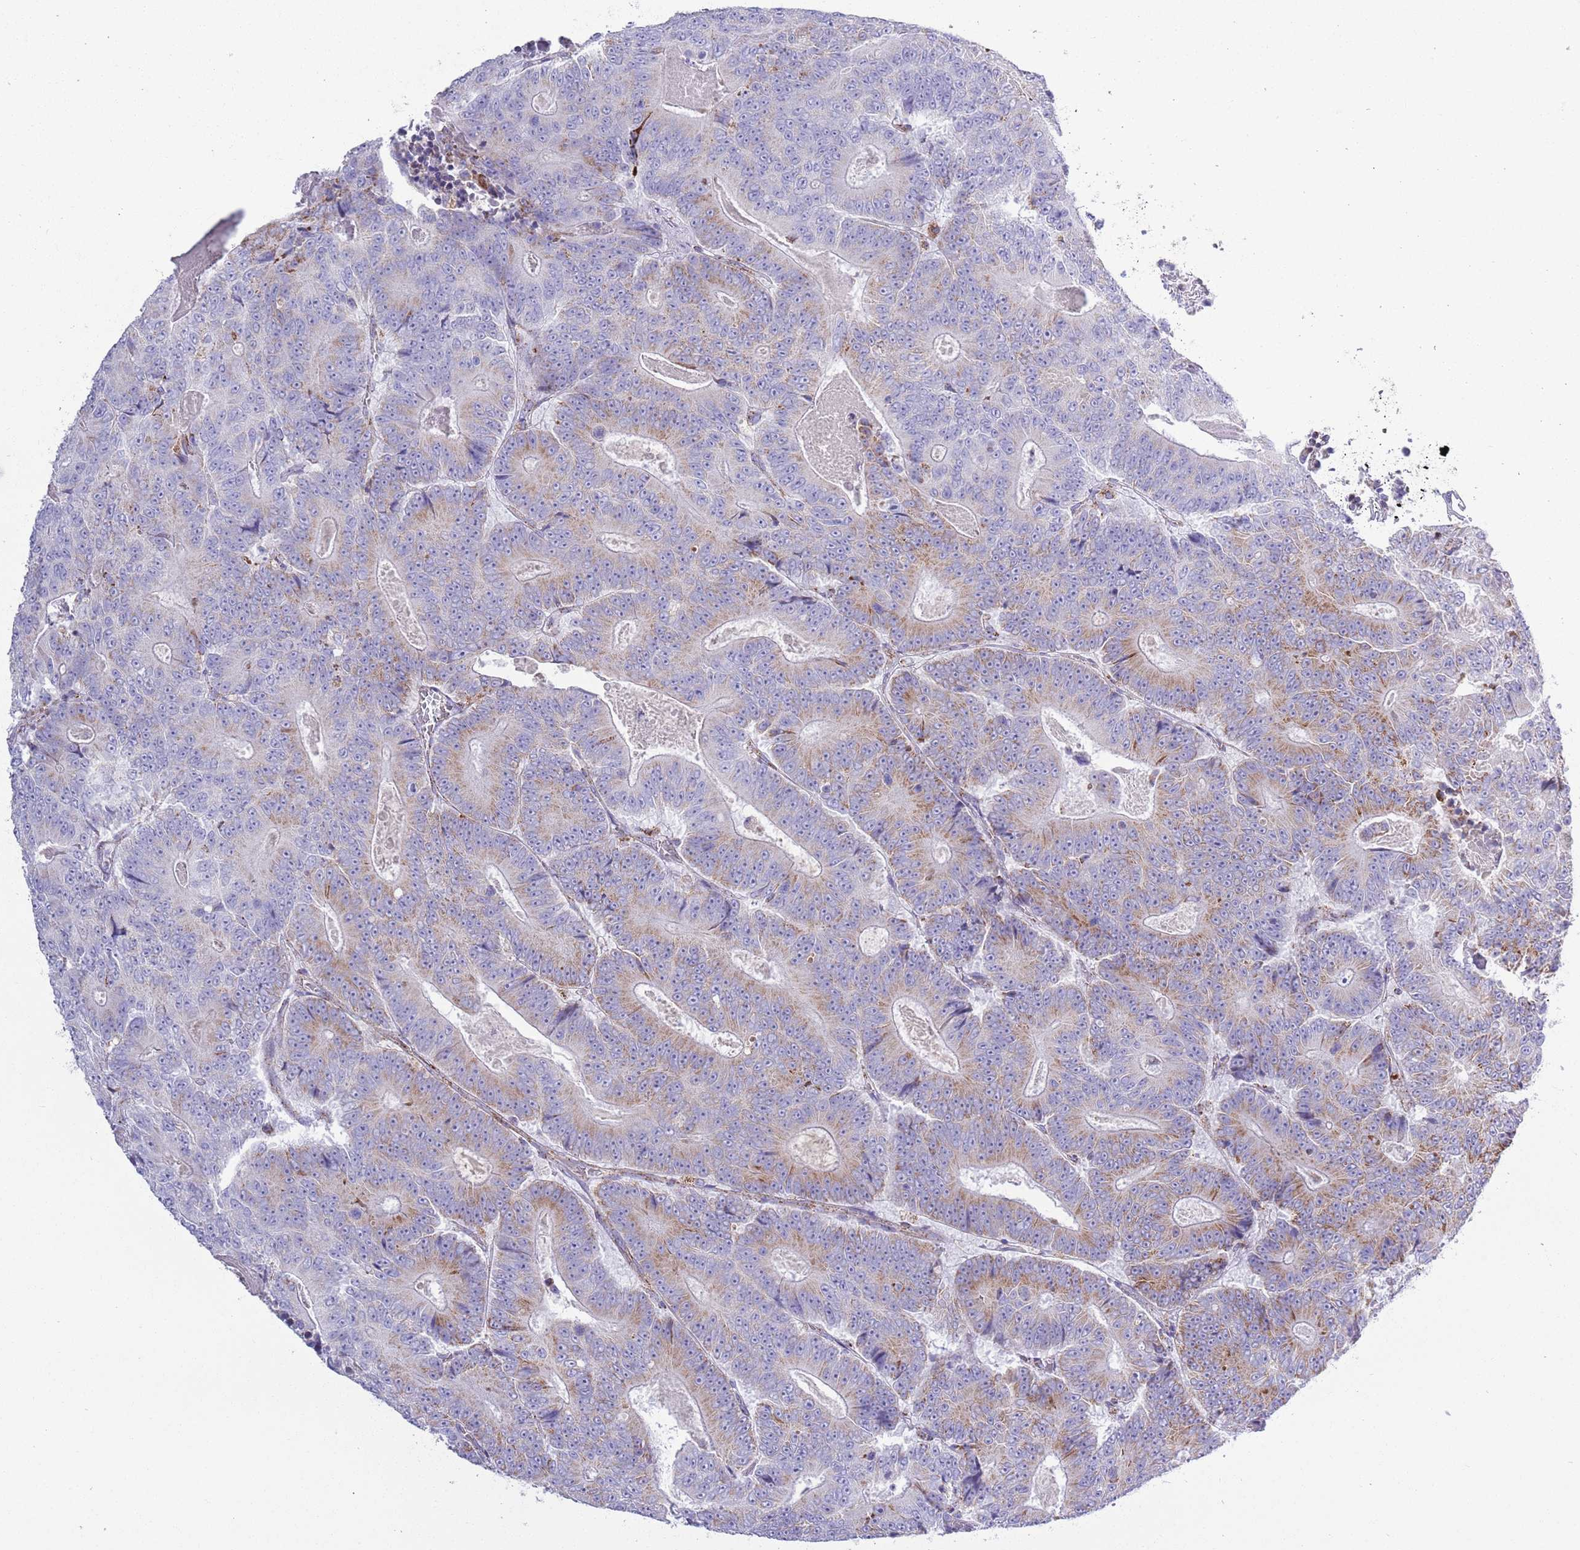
{"staining": {"intensity": "moderate", "quantity": "<25%", "location": "cytoplasmic/membranous"}, "tissue": "colorectal cancer", "cell_type": "Tumor cells", "image_type": "cancer", "snomed": [{"axis": "morphology", "description": "Adenocarcinoma, NOS"}, {"axis": "topography", "description": "Colon"}], "caption": "Protein staining by immunohistochemistry shows moderate cytoplasmic/membranous staining in about <25% of tumor cells in colorectal cancer. (DAB = brown stain, brightfield microscopy at high magnification).", "gene": "ATP6V1B1", "patient": {"sex": "male", "age": 83}}